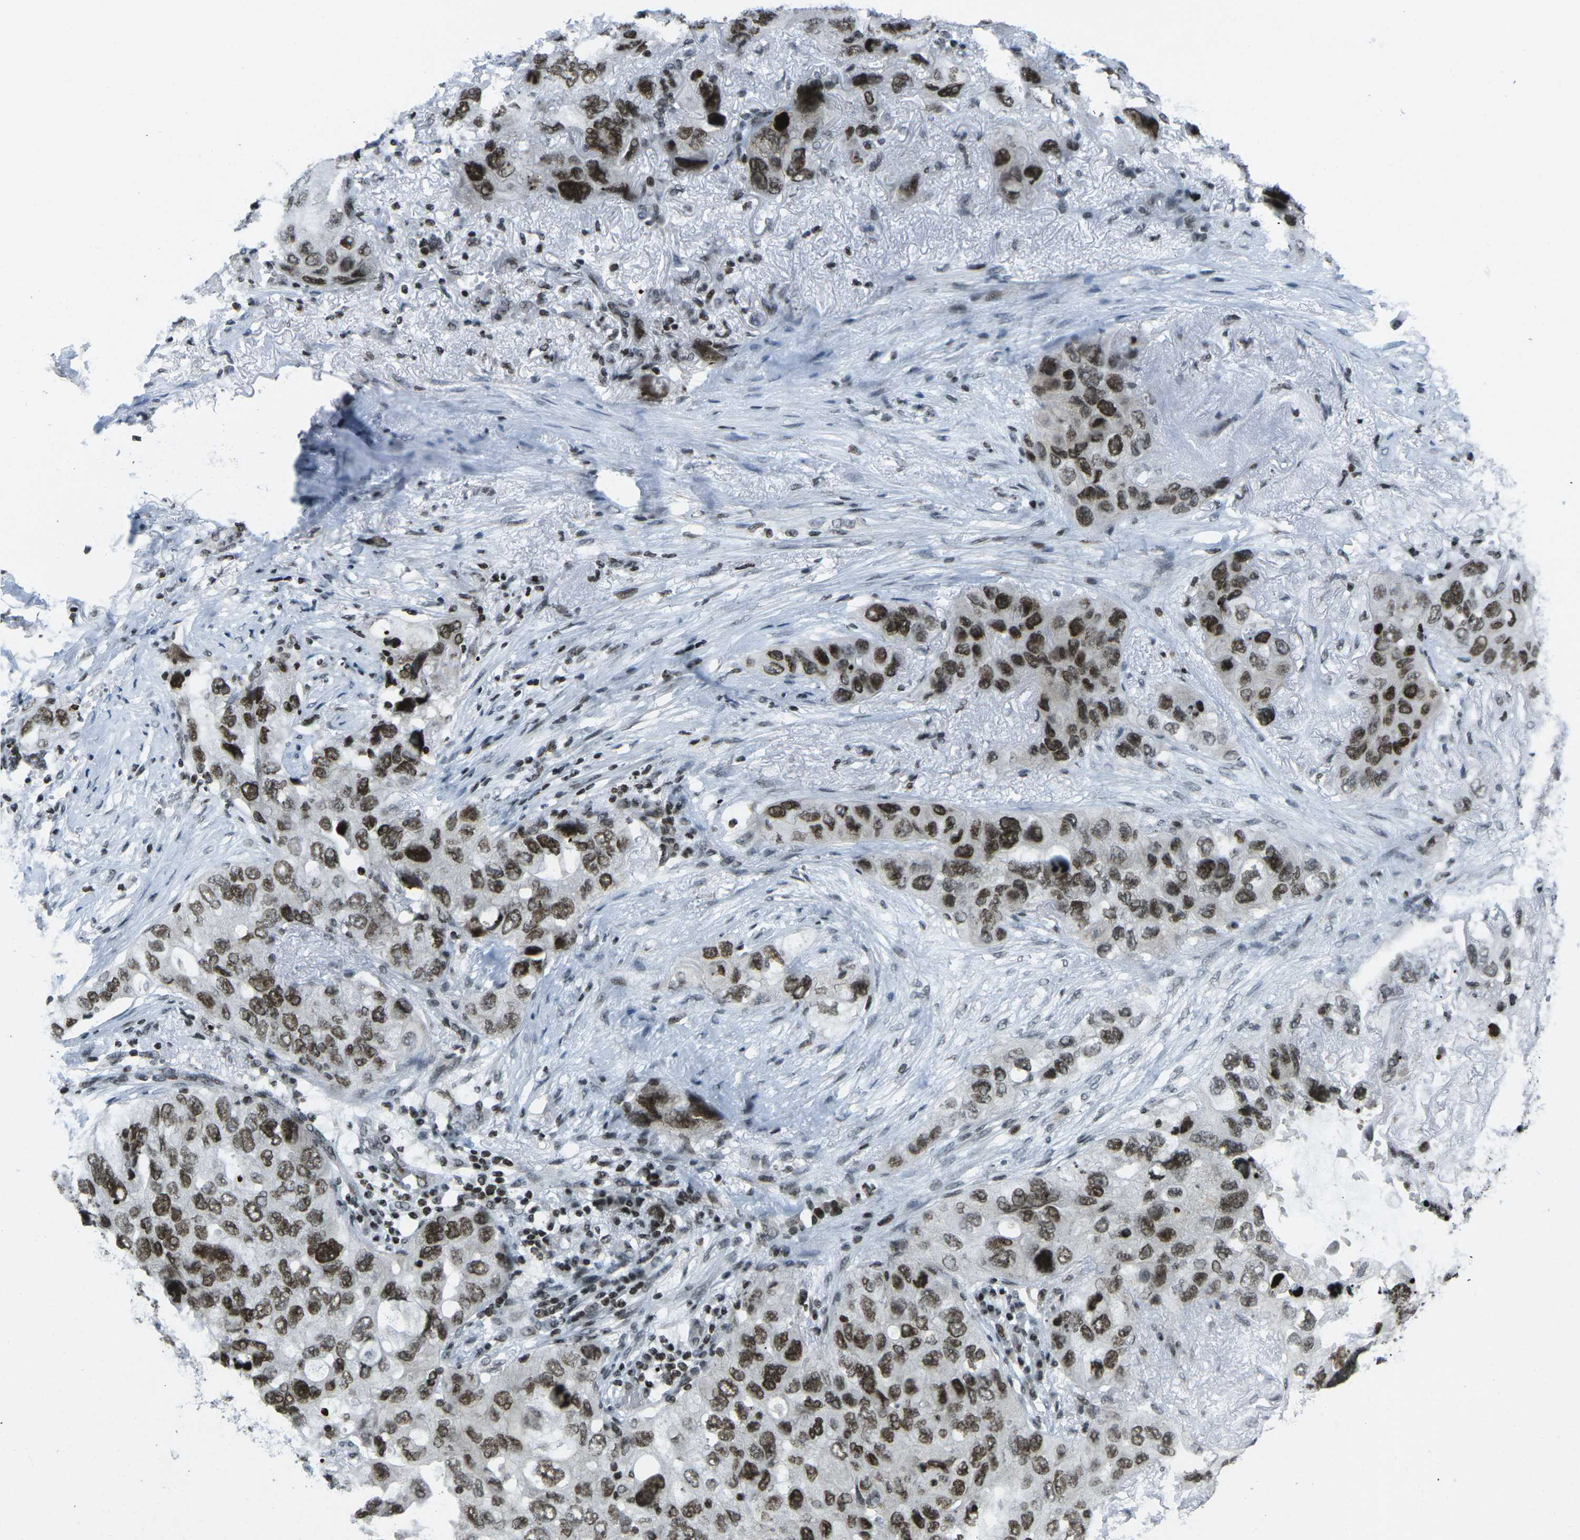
{"staining": {"intensity": "strong", "quantity": ">75%", "location": "nuclear"}, "tissue": "lung cancer", "cell_type": "Tumor cells", "image_type": "cancer", "snomed": [{"axis": "morphology", "description": "Squamous cell carcinoma, NOS"}, {"axis": "topography", "description": "Lung"}], "caption": "Approximately >75% of tumor cells in lung cancer show strong nuclear protein expression as visualized by brown immunohistochemical staining.", "gene": "EME1", "patient": {"sex": "female", "age": 73}}